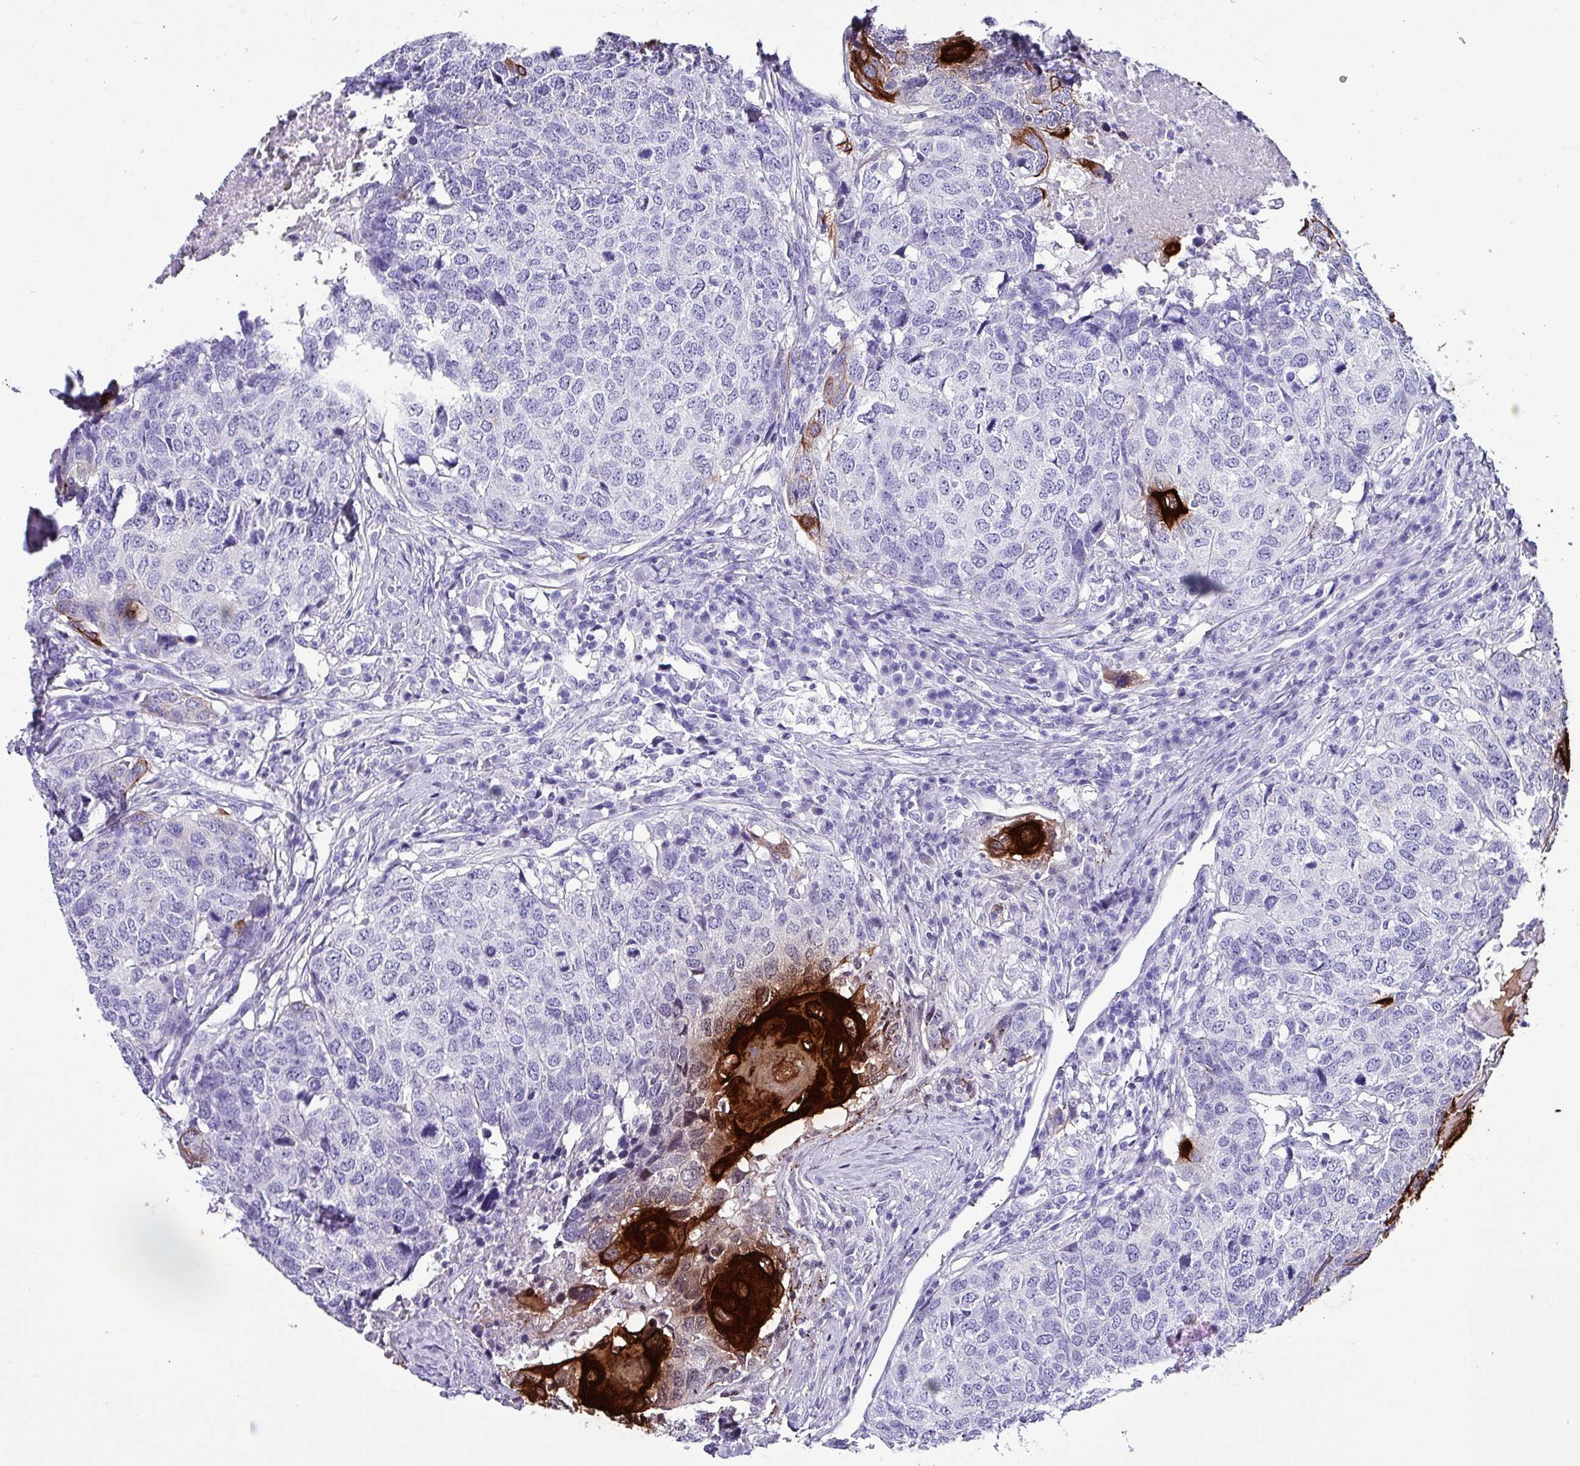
{"staining": {"intensity": "strong", "quantity": "<25%", "location": "cytoplasmic/membranous"}, "tissue": "head and neck cancer", "cell_type": "Tumor cells", "image_type": "cancer", "snomed": [{"axis": "morphology", "description": "Squamous cell carcinoma, NOS"}, {"axis": "topography", "description": "Head-Neck"}], "caption": "About <25% of tumor cells in squamous cell carcinoma (head and neck) display strong cytoplasmic/membranous protein positivity as visualized by brown immunohistochemical staining.", "gene": "KRT6C", "patient": {"sex": "male", "age": 66}}